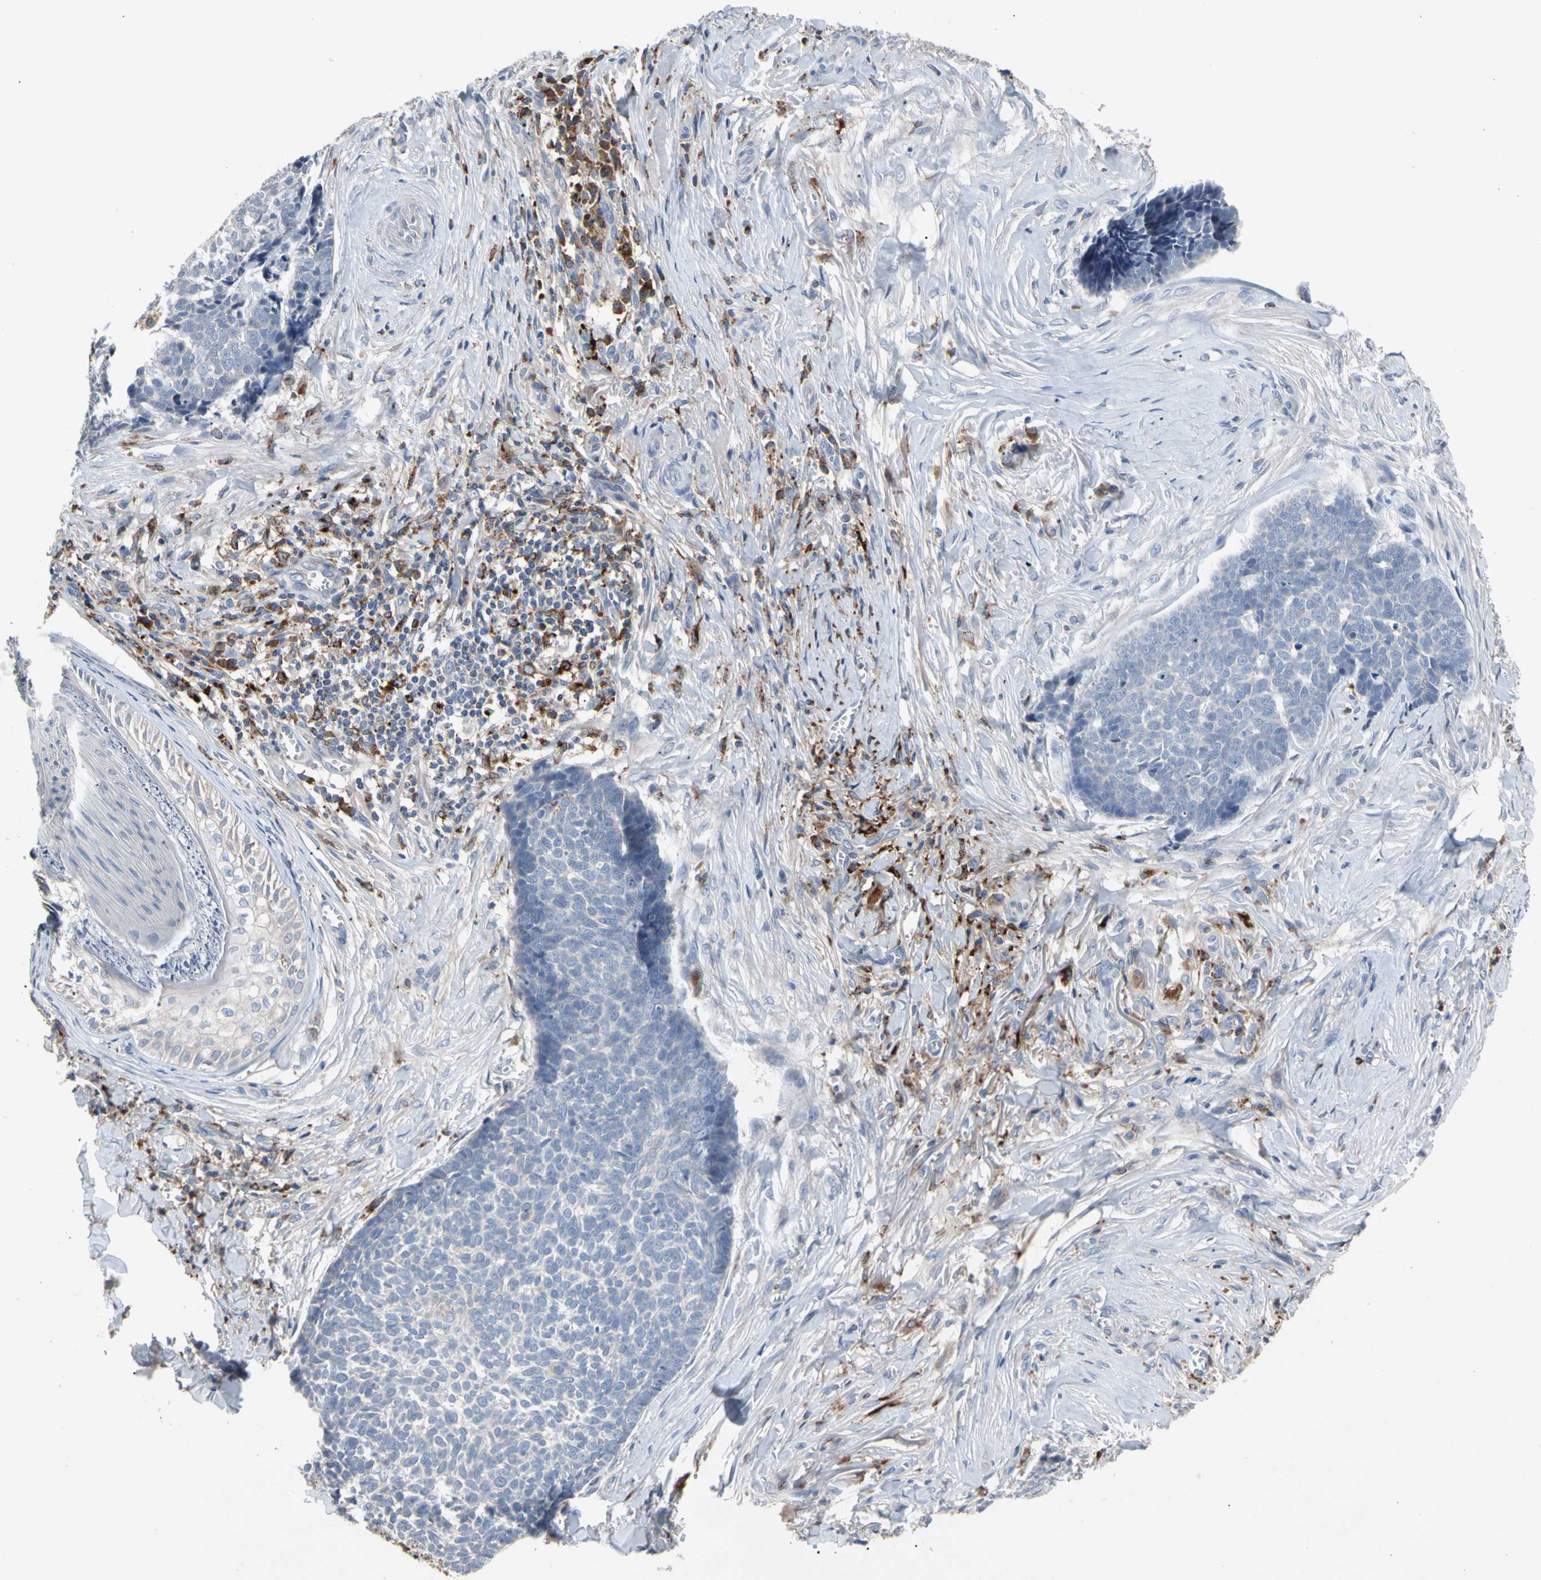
{"staining": {"intensity": "negative", "quantity": "none", "location": "none"}, "tissue": "skin cancer", "cell_type": "Tumor cells", "image_type": "cancer", "snomed": [{"axis": "morphology", "description": "Basal cell carcinoma"}, {"axis": "topography", "description": "Skin"}], "caption": "Immunohistochemistry micrograph of neoplastic tissue: basal cell carcinoma (skin) stained with DAB (3,3'-diaminobenzidine) displays no significant protein positivity in tumor cells.", "gene": "ADA2", "patient": {"sex": "male", "age": 84}}